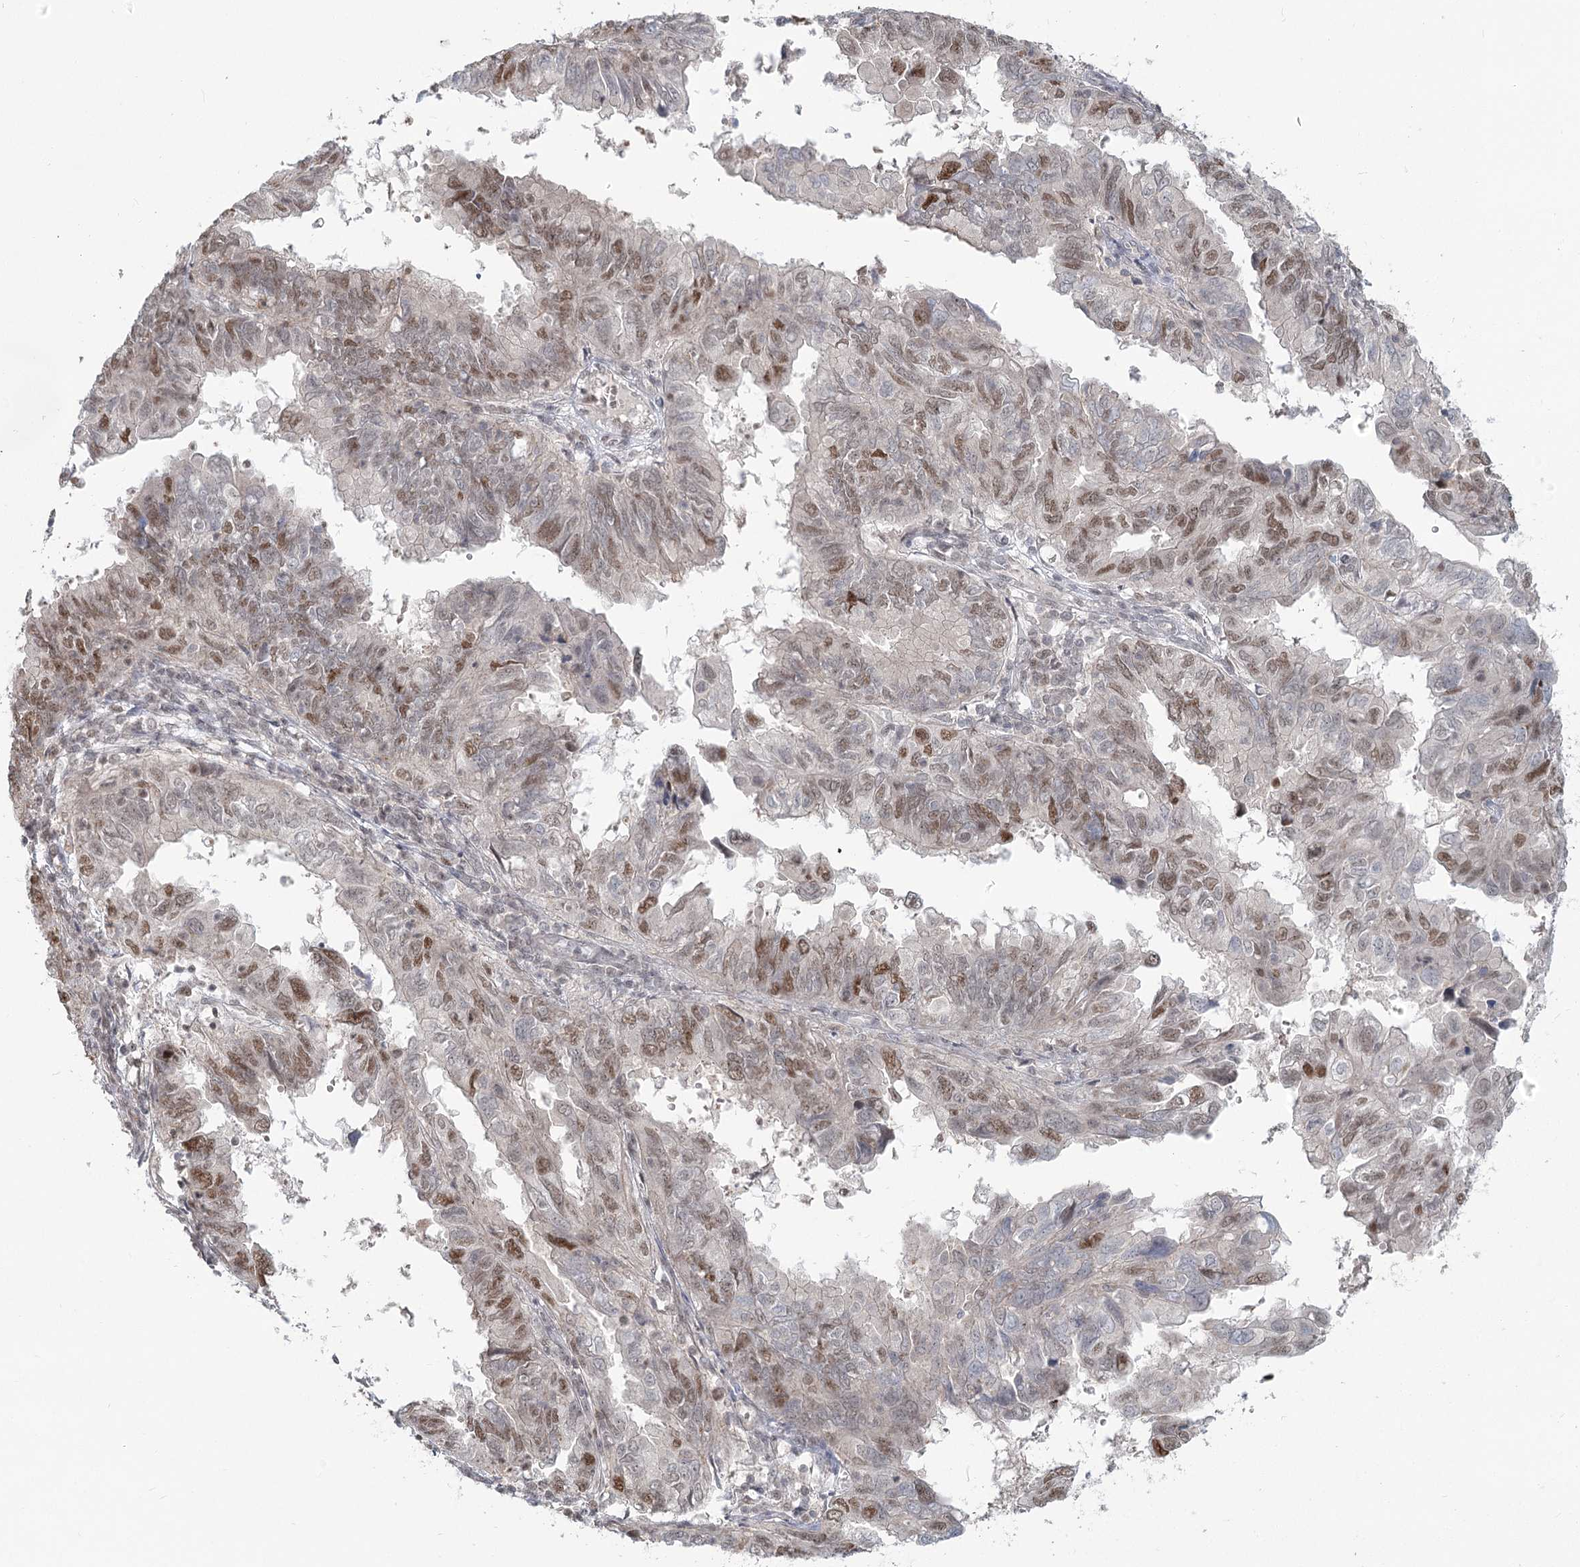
{"staining": {"intensity": "moderate", "quantity": "25%-75%", "location": "nuclear"}, "tissue": "endometrial cancer", "cell_type": "Tumor cells", "image_type": "cancer", "snomed": [{"axis": "morphology", "description": "Adenocarcinoma, NOS"}, {"axis": "topography", "description": "Uterus"}], "caption": "Immunohistochemistry of adenocarcinoma (endometrial) shows medium levels of moderate nuclear expression in approximately 25%-75% of tumor cells.", "gene": "R3HCC1L", "patient": {"sex": "female", "age": 77}}